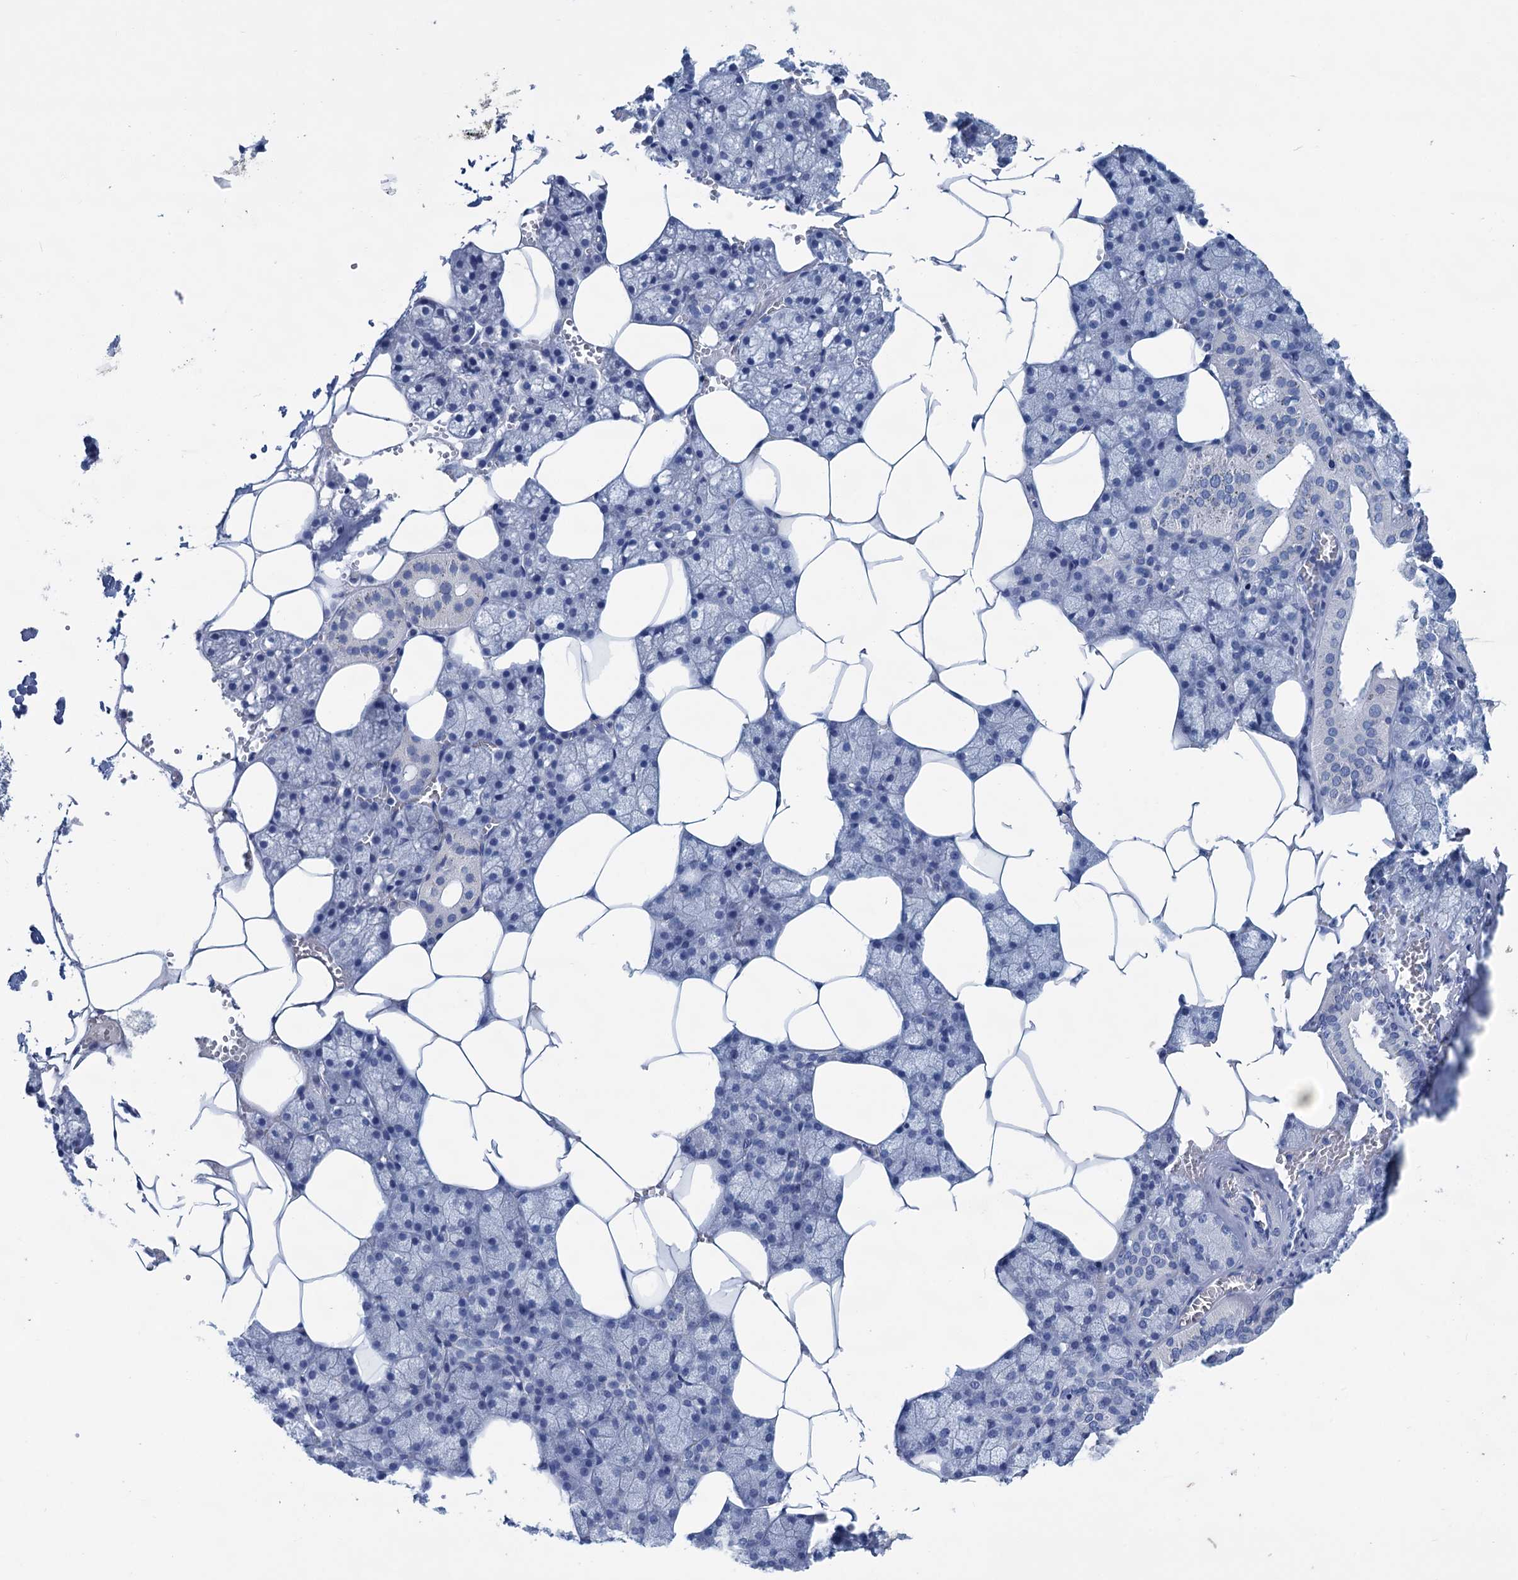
{"staining": {"intensity": "negative", "quantity": "none", "location": "none"}, "tissue": "salivary gland", "cell_type": "Glandular cells", "image_type": "normal", "snomed": [{"axis": "morphology", "description": "Normal tissue, NOS"}, {"axis": "topography", "description": "Salivary gland"}], "caption": "Glandular cells show no significant protein staining in unremarkable salivary gland. (Immunohistochemistry, brightfield microscopy, high magnification).", "gene": "MYOZ3", "patient": {"sex": "male", "age": 62}}